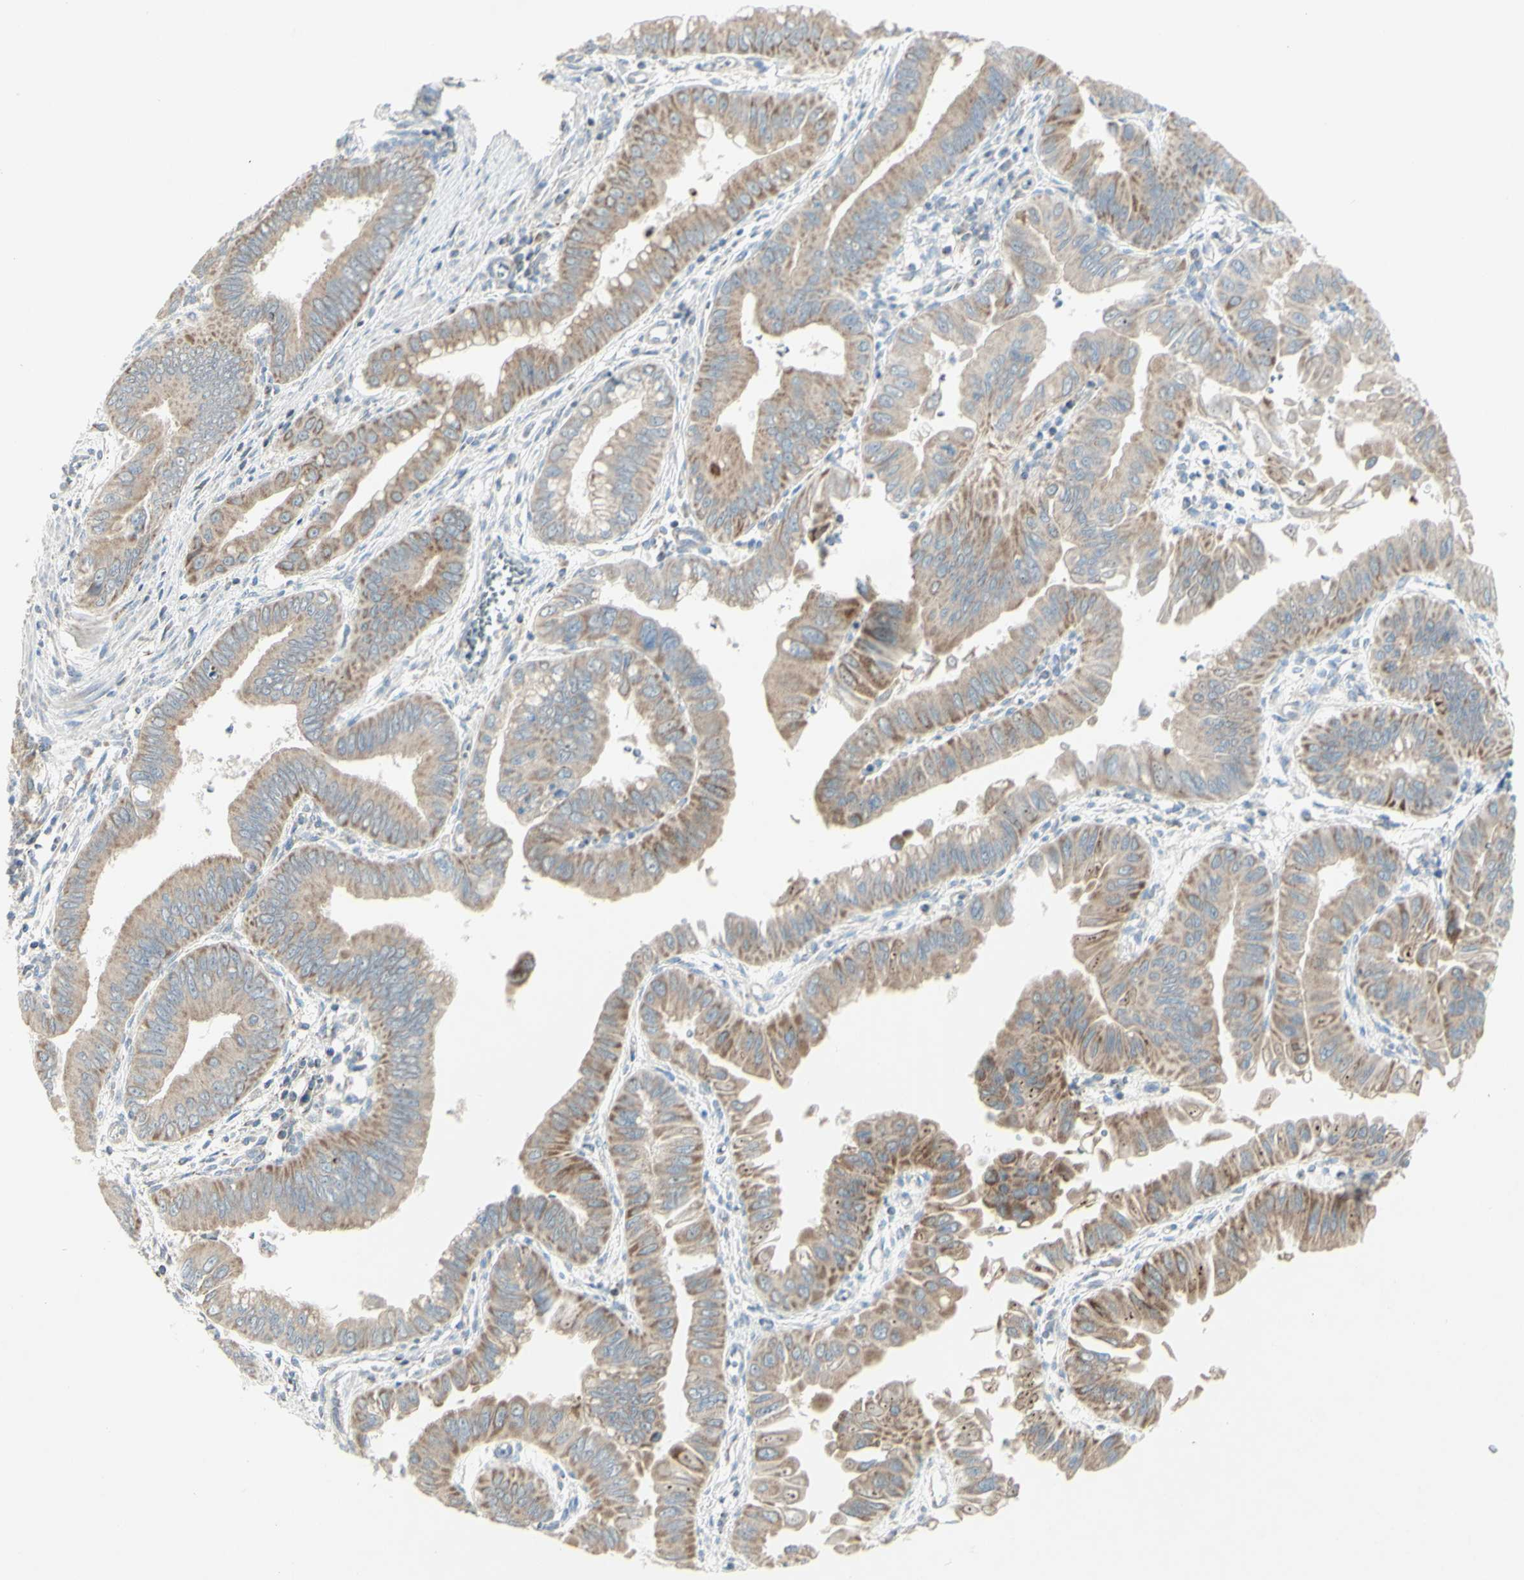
{"staining": {"intensity": "weak", "quantity": ">75%", "location": "cytoplasmic/membranous"}, "tissue": "pancreatic cancer", "cell_type": "Tumor cells", "image_type": "cancer", "snomed": [{"axis": "morphology", "description": "Normal tissue, NOS"}, {"axis": "topography", "description": "Lymph node"}], "caption": "DAB (3,3'-diaminobenzidine) immunohistochemical staining of human pancreatic cancer reveals weak cytoplasmic/membranous protein positivity in approximately >75% of tumor cells.", "gene": "CNTNAP1", "patient": {"sex": "male", "age": 50}}